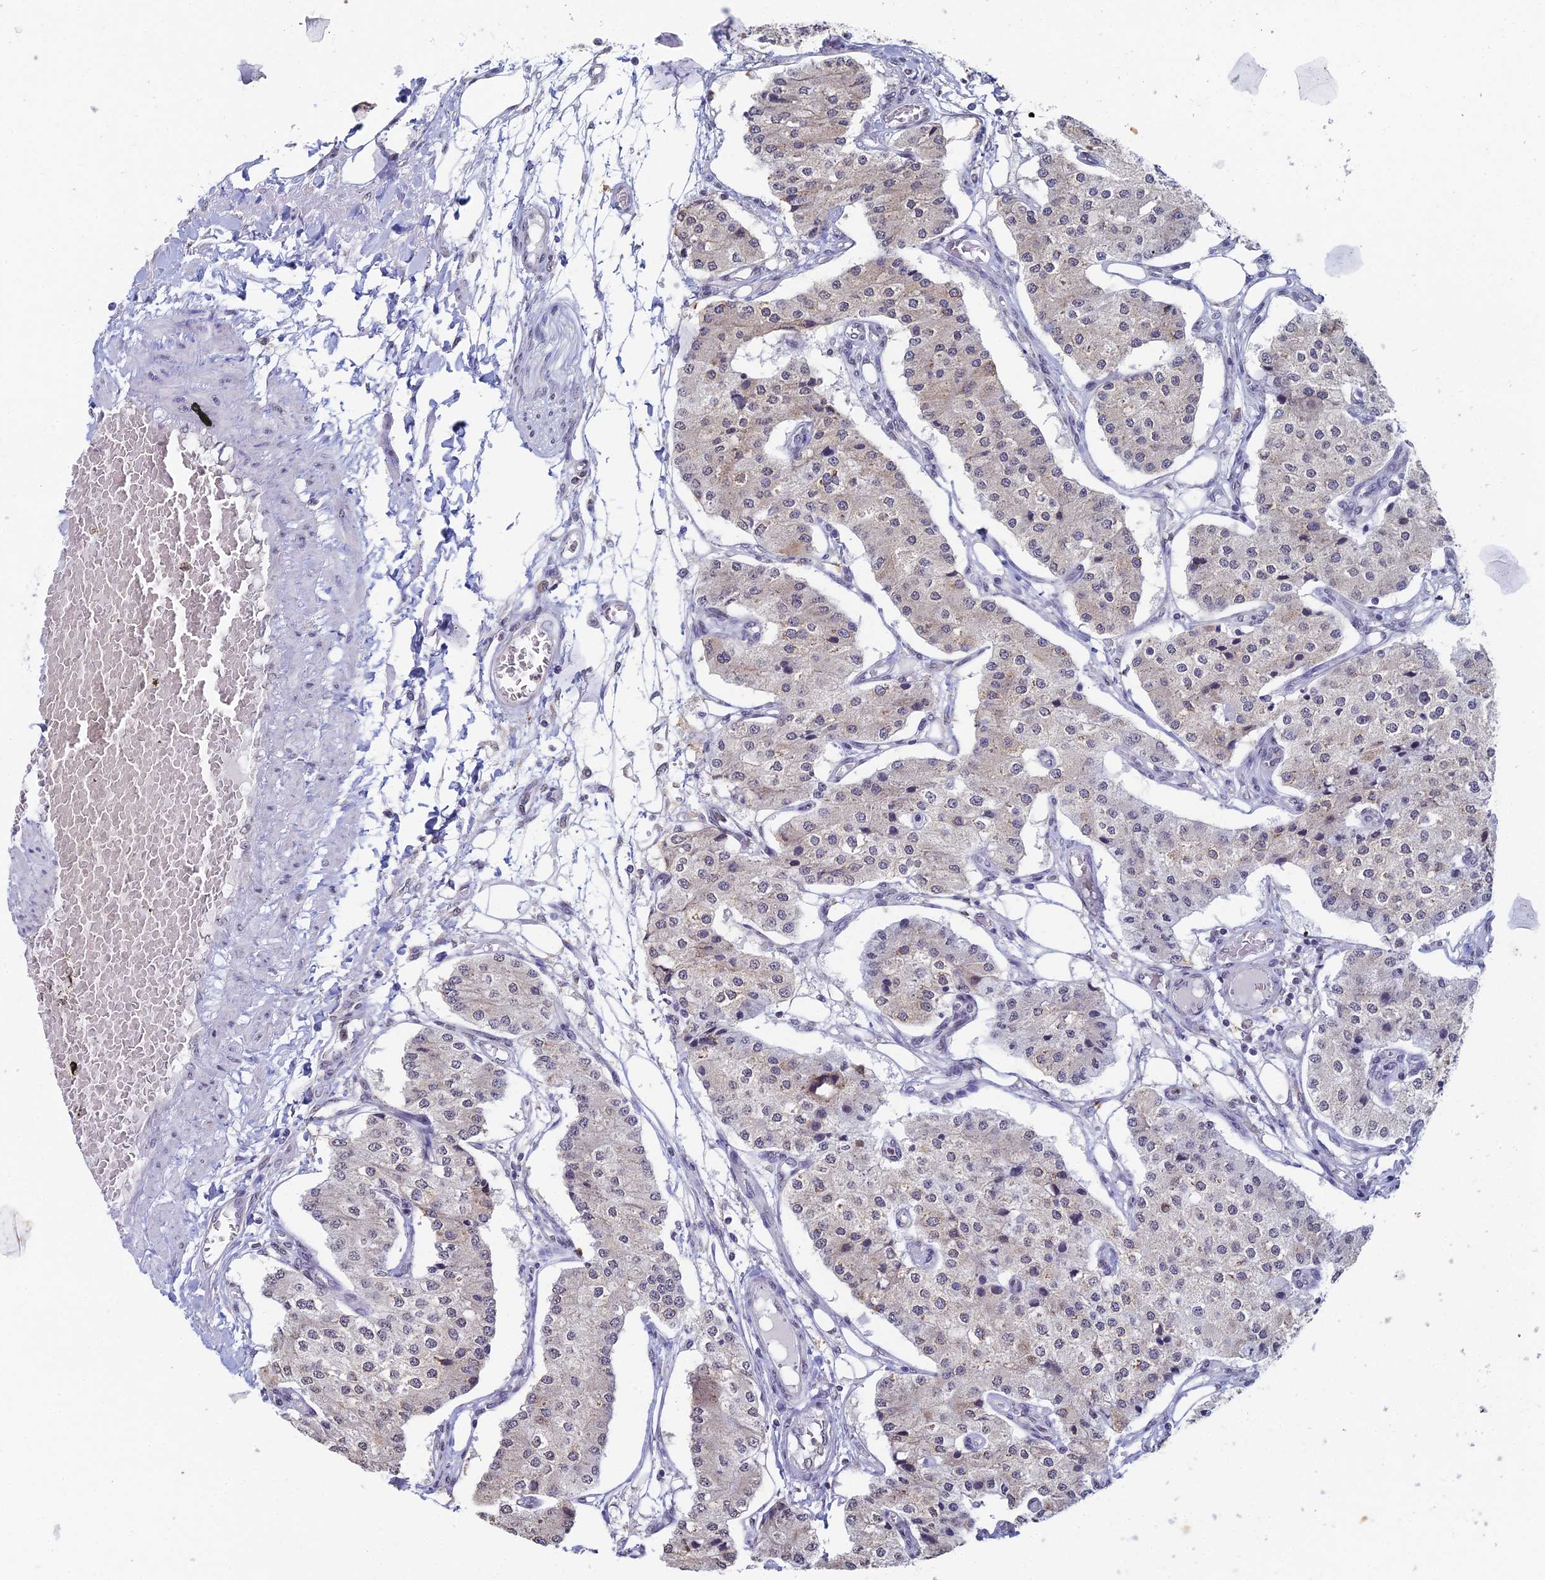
{"staining": {"intensity": "weak", "quantity": "<25%", "location": "cytoplasmic/membranous"}, "tissue": "carcinoid", "cell_type": "Tumor cells", "image_type": "cancer", "snomed": [{"axis": "morphology", "description": "Carcinoid, malignant, NOS"}, {"axis": "topography", "description": "Colon"}], "caption": "Carcinoid stained for a protein using immunohistochemistry (IHC) demonstrates no staining tumor cells.", "gene": "PRR22", "patient": {"sex": "female", "age": 52}}